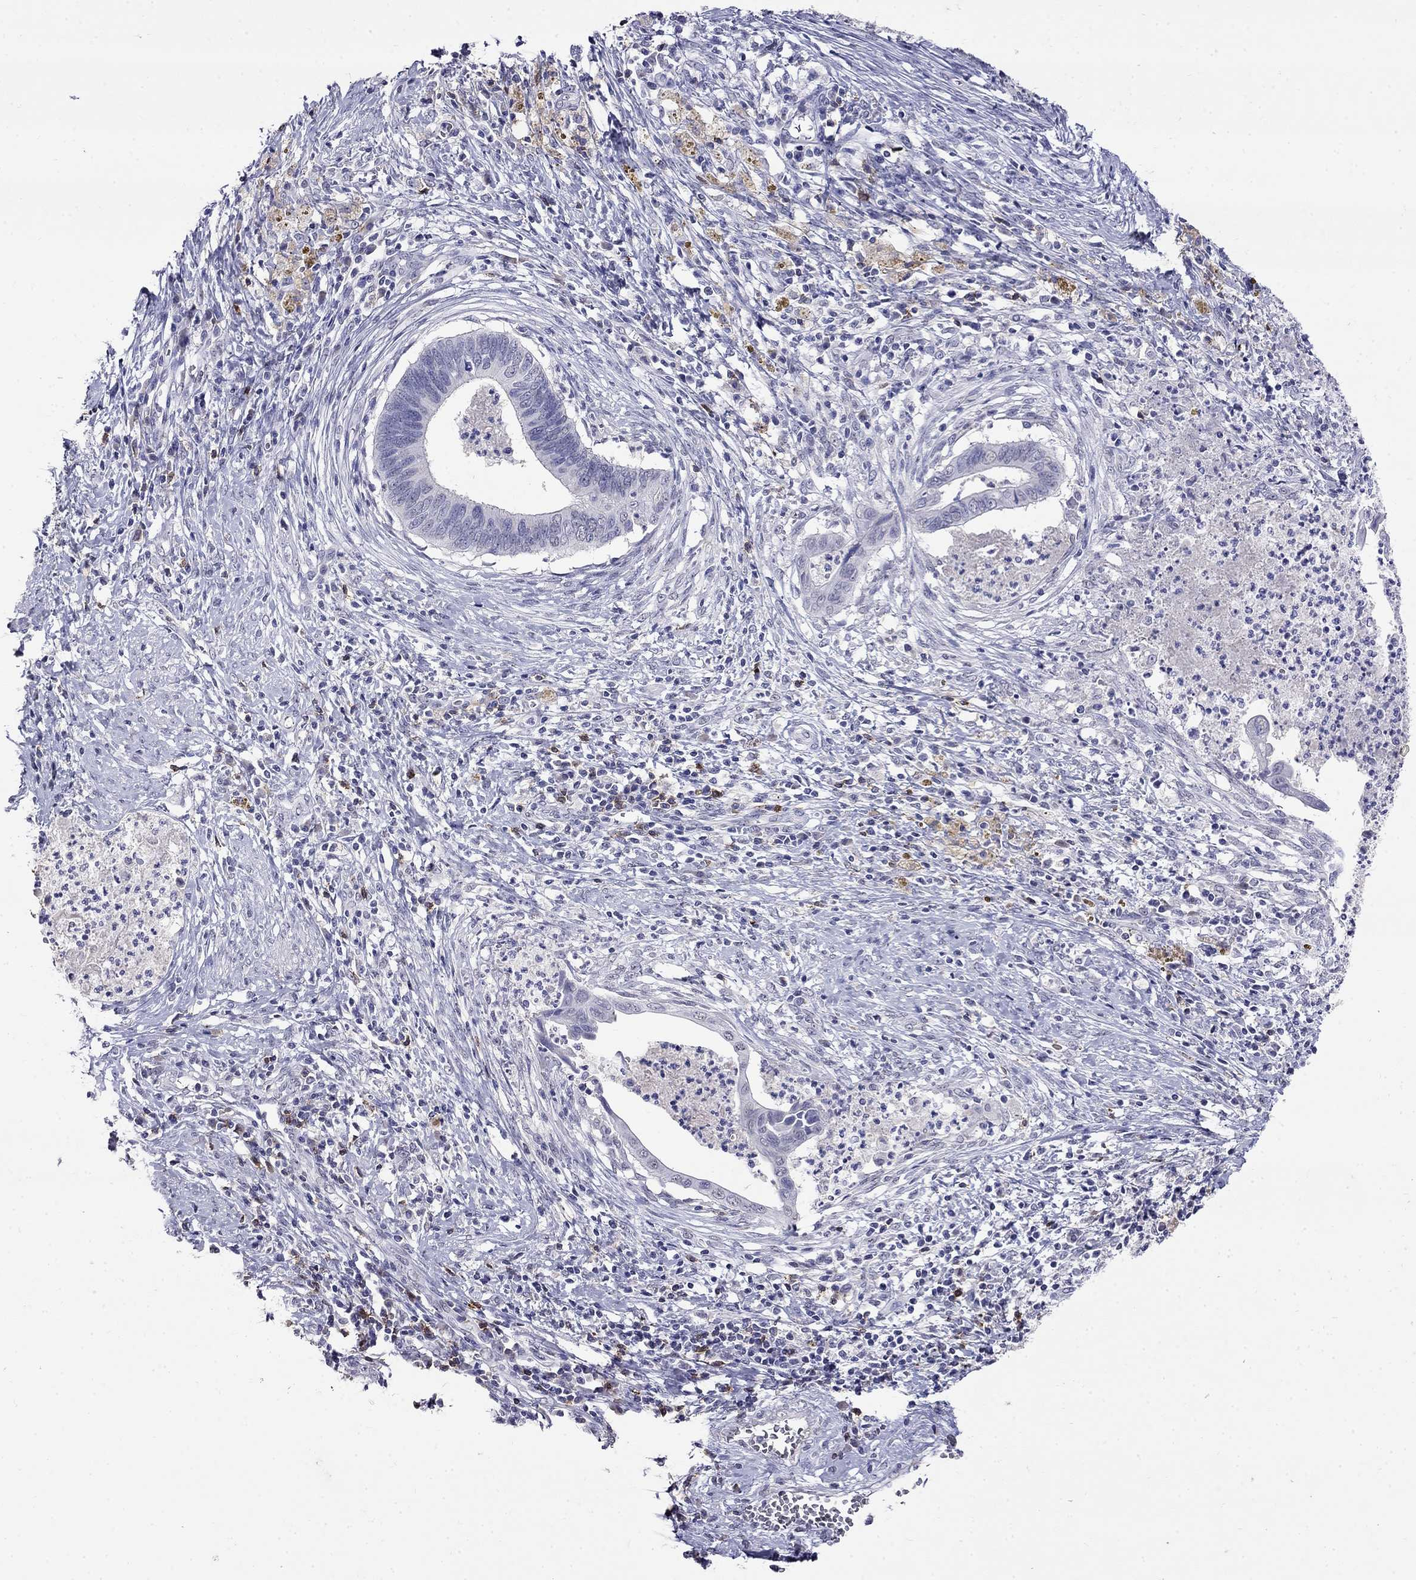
{"staining": {"intensity": "negative", "quantity": "none", "location": "none"}, "tissue": "cervical cancer", "cell_type": "Tumor cells", "image_type": "cancer", "snomed": [{"axis": "morphology", "description": "Adenocarcinoma, NOS"}, {"axis": "topography", "description": "Cervix"}], "caption": "This is an immunohistochemistry (IHC) micrograph of cervical cancer. There is no staining in tumor cells.", "gene": "CD8B", "patient": {"sex": "female", "age": 42}}